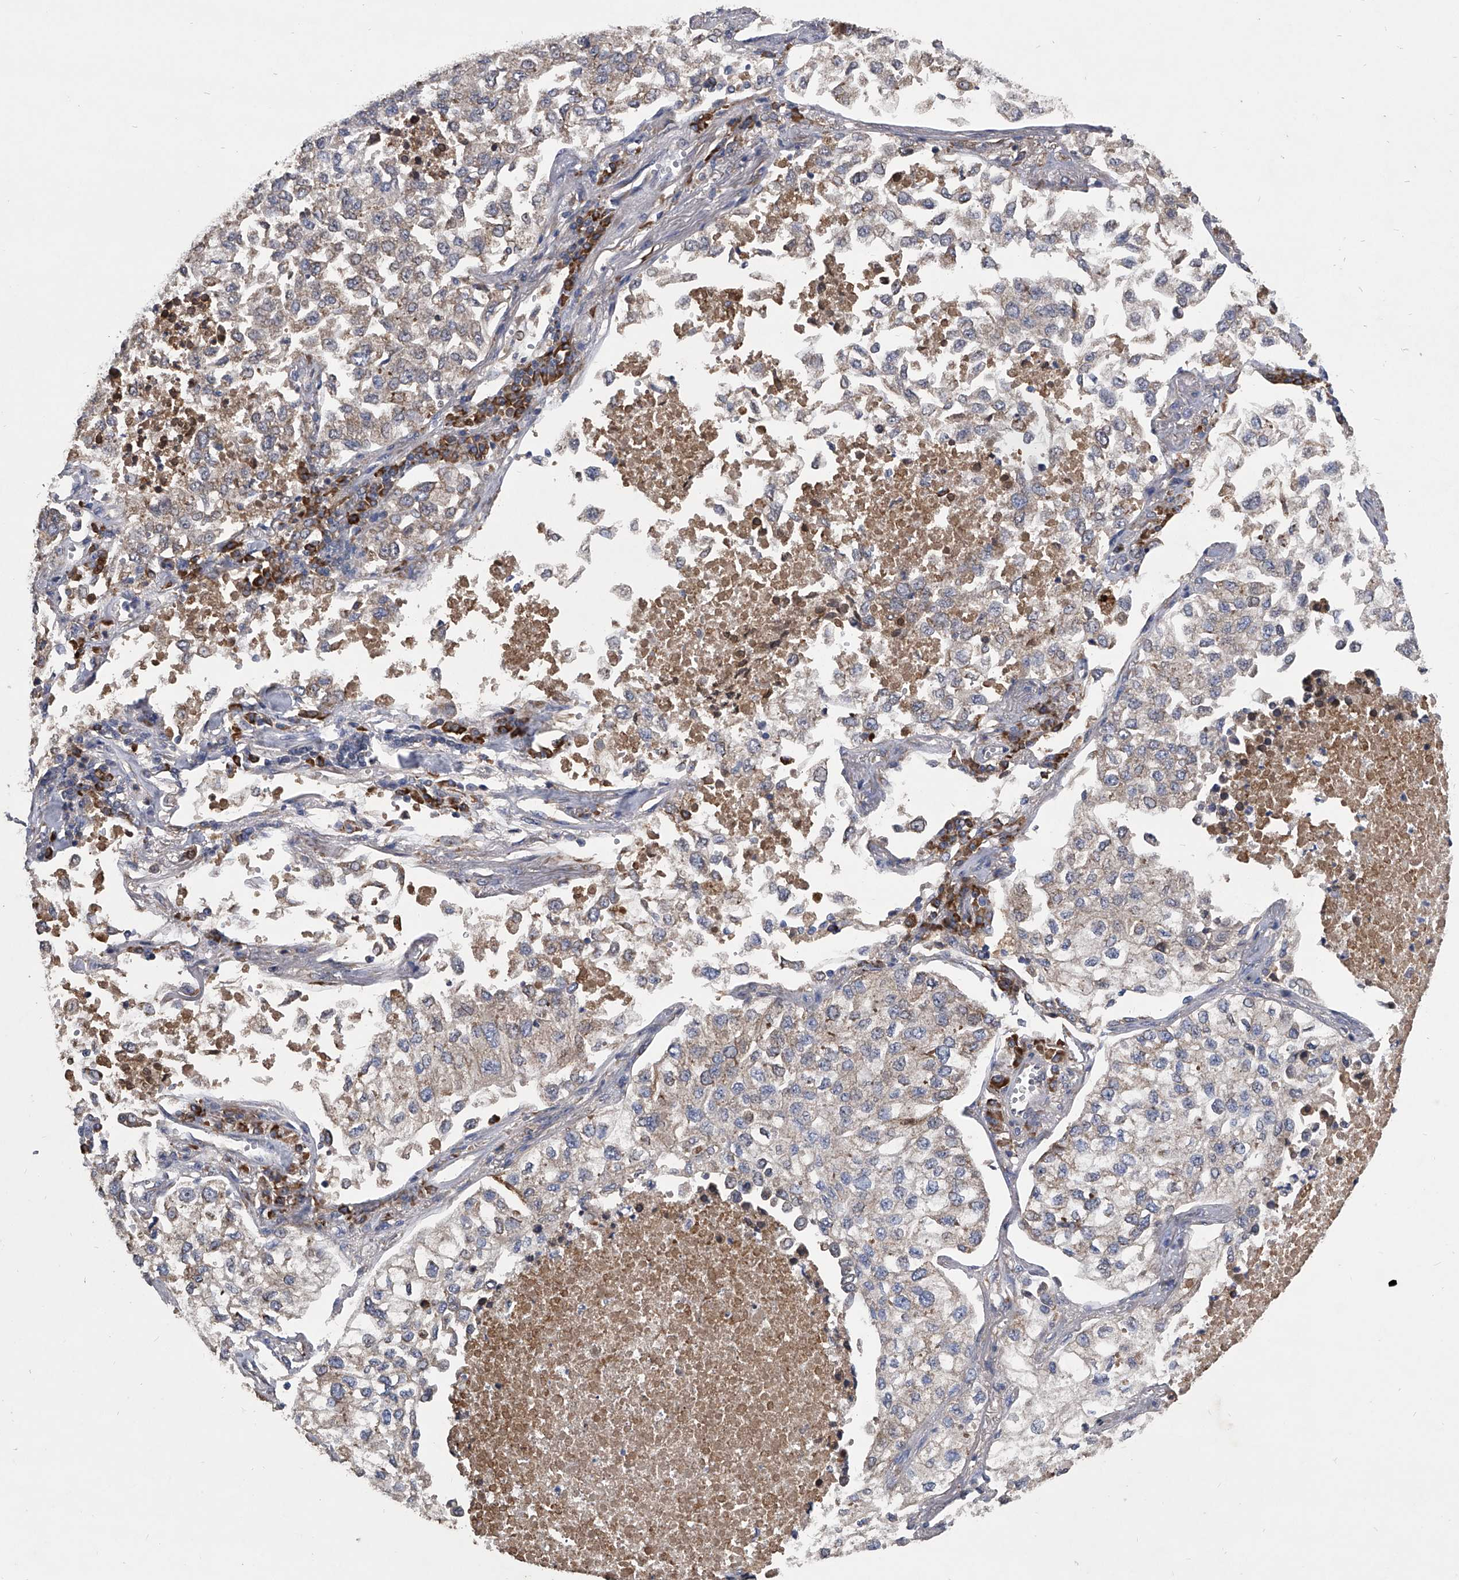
{"staining": {"intensity": "negative", "quantity": "none", "location": "none"}, "tissue": "lung cancer", "cell_type": "Tumor cells", "image_type": "cancer", "snomed": [{"axis": "morphology", "description": "Adenocarcinoma, NOS"}, {"axis": "topography", "description": "Lung"}], "caption": "High magnification brightfield microscopy of adenocarcinoma (lung) stained with DAB (3,3'-diaminobenzidine) (brown) and counterstained with hematoxylin (blue): tumor cells show no significant staining.", "gene": "CCR4", "patient": {"sex": "male", "age": 63}}